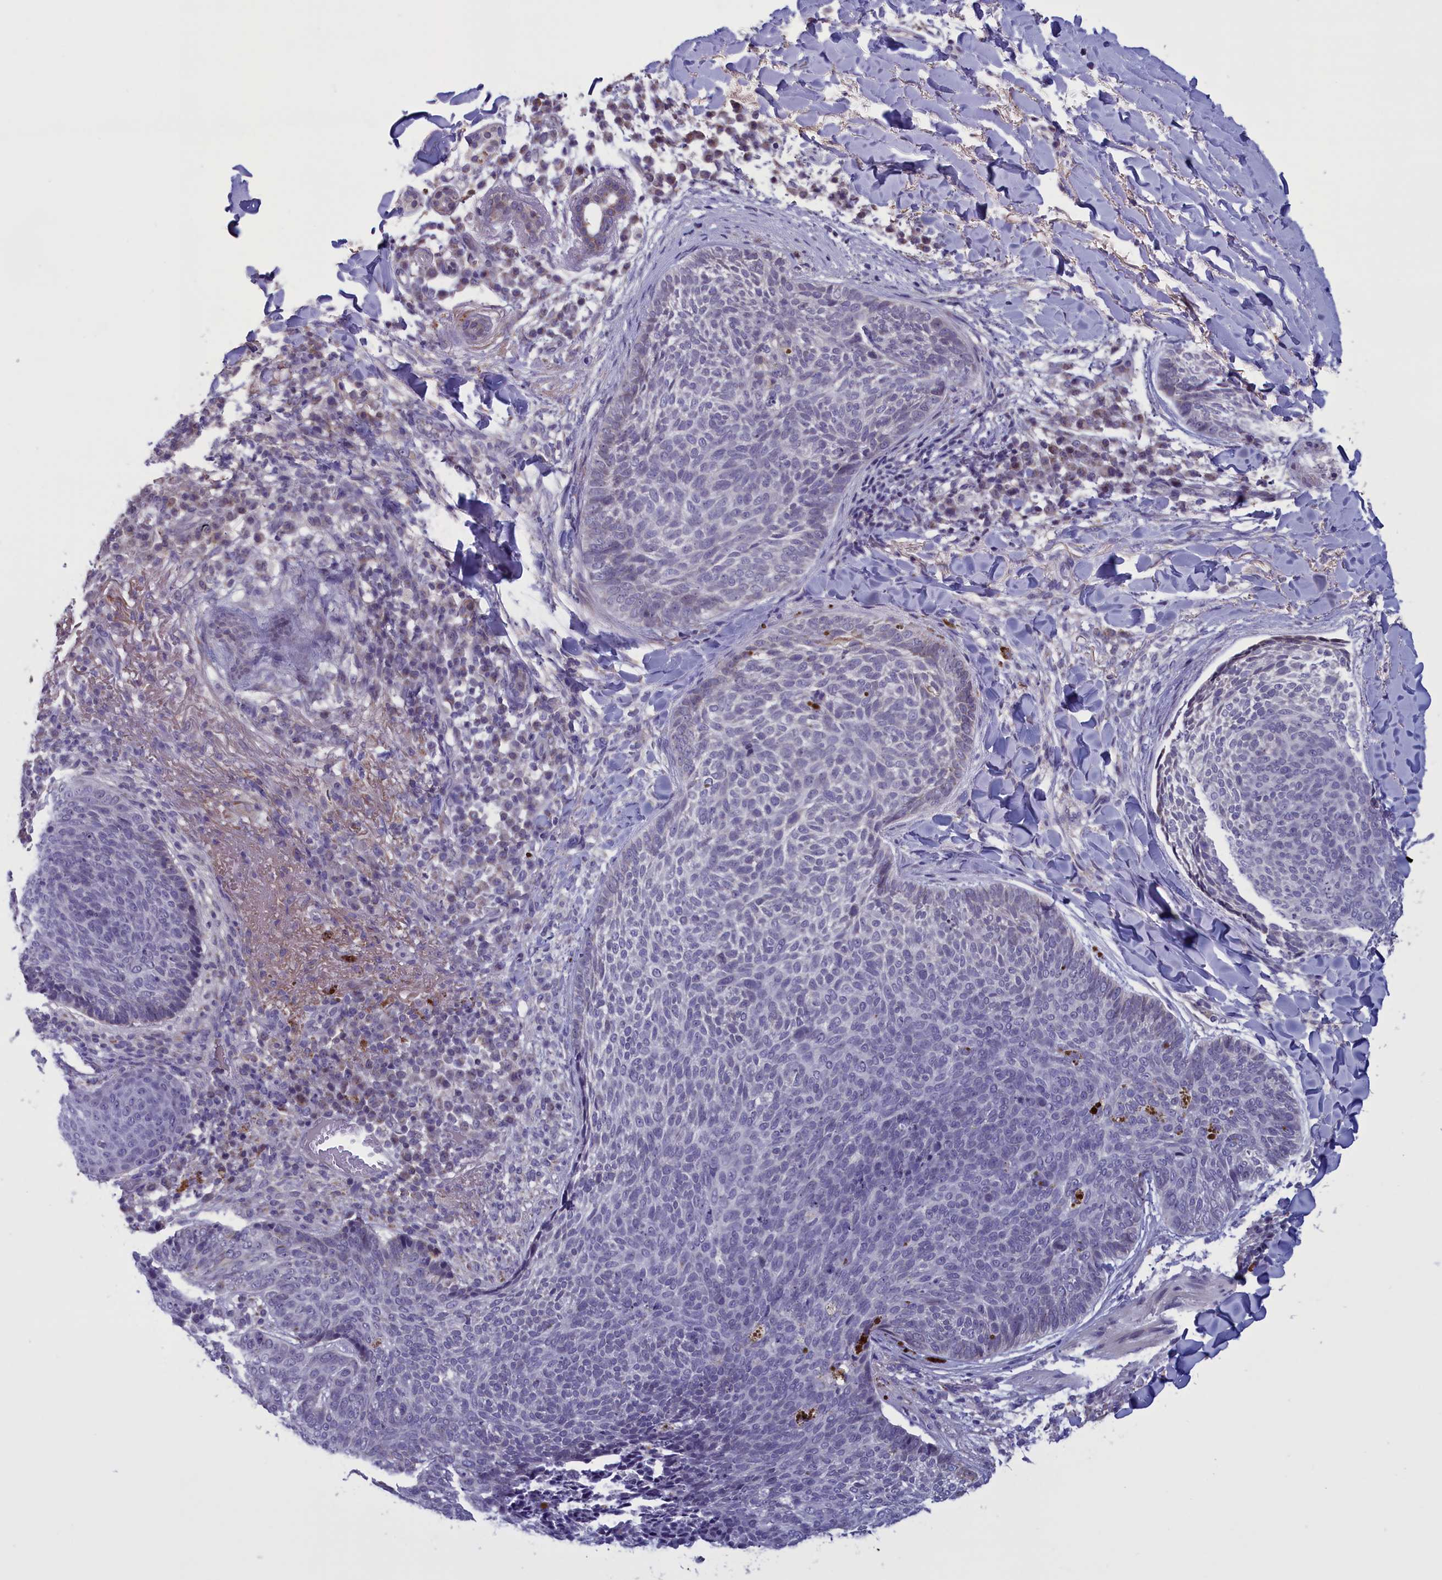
{"staining": {"intensity": "negative", "quantity": "none", "location": "none"}, "tissue": "skin cancer", "cell_type": "Tumor cells", "image_type": "cancer", "snomed": [{"axis": "morphology", "description": "Basal cell carcinoma"}, {"axis": "topography", "description": "Skin"}], "caption": "This is an IHC image of basal cell carcinoma (skin). There is no expression in tumor cells.", "gene": "PARS2", "patient": {"sex": "male", "age": 85}}